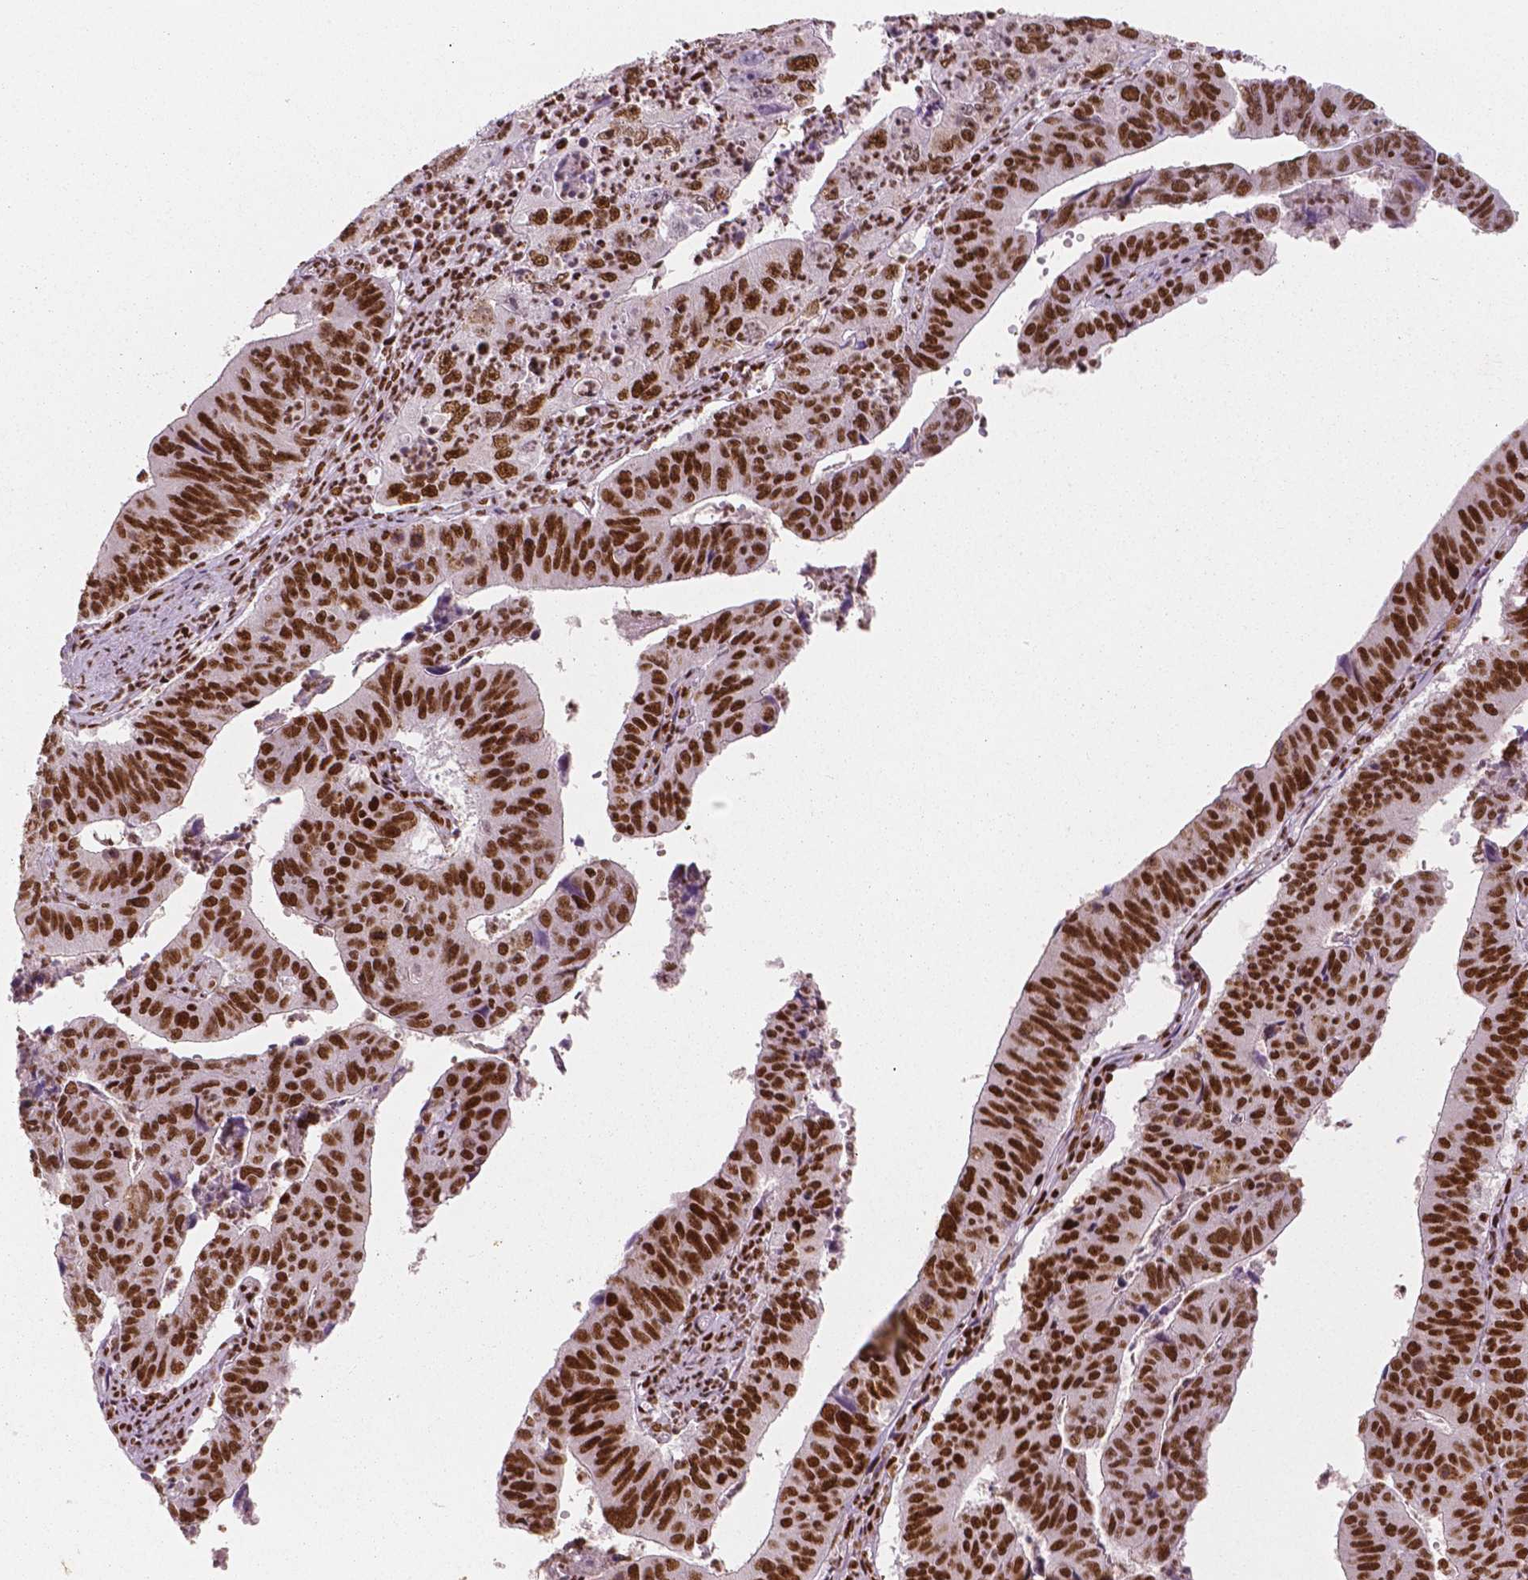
{"staining": {"intensity": "strong", "quantity": ">75%", "location": "nuclear"}, "tissue": "stomach cancer", "cell_type": "Tumor cells", "image_type": "cancer", "snomed": [{"axis": "morphology", "description": "Adenocarcinoma, NOS"}, {"axis": "topography", "description": "Stomach"}], "caption": "Immunohistochemistry histopathology image of neoplastic tissue: stomach cancer stained using IHC exhibits high levels of strong protein expression localized specifically in the nuclear of tumor cells, appearing as a nuclear brown color.", "gene": "BRD4", "patient": {"sex": "male", "age": 59}}